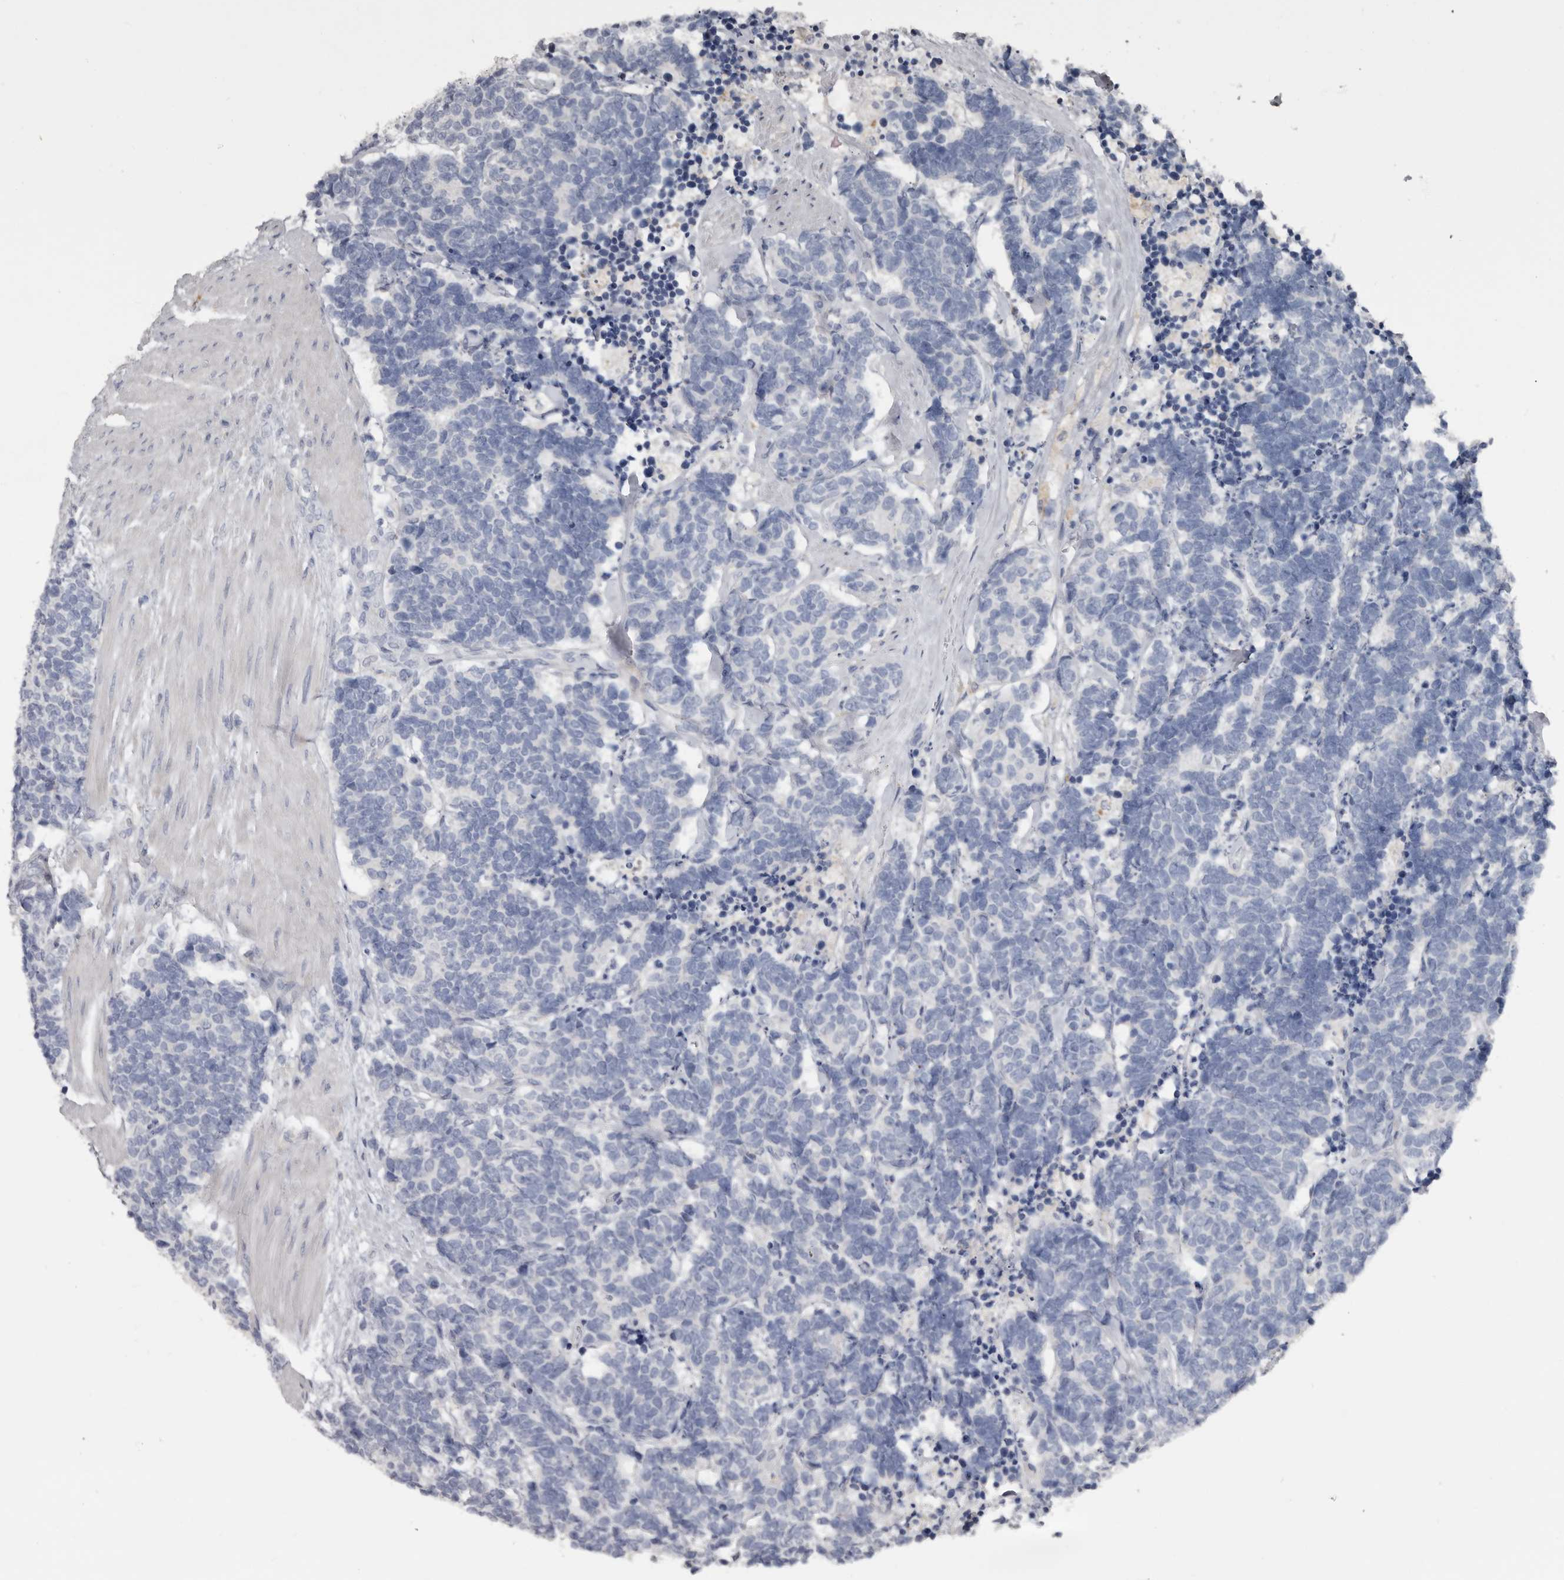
{"staining": {"intensity": "negative", "quantity": "none", "location": "none"}, "tissue": "carcinoid", "cell_type": "Tumor cells", "image_type": "cancer", "snomed": [{"axis": "morphology", "description": "Carcinoma, NOS"}, {"axis": "morphology", "description": "Carcinoid, malignant, NOS"}, {"axis": "topography", "description": "Urinary bladder"}], "caption": "IHC of human carcinoid exhibits no expression in tumor cells.", "gene": "FABP7", "patient": {"sex": "male", "age": 57}}